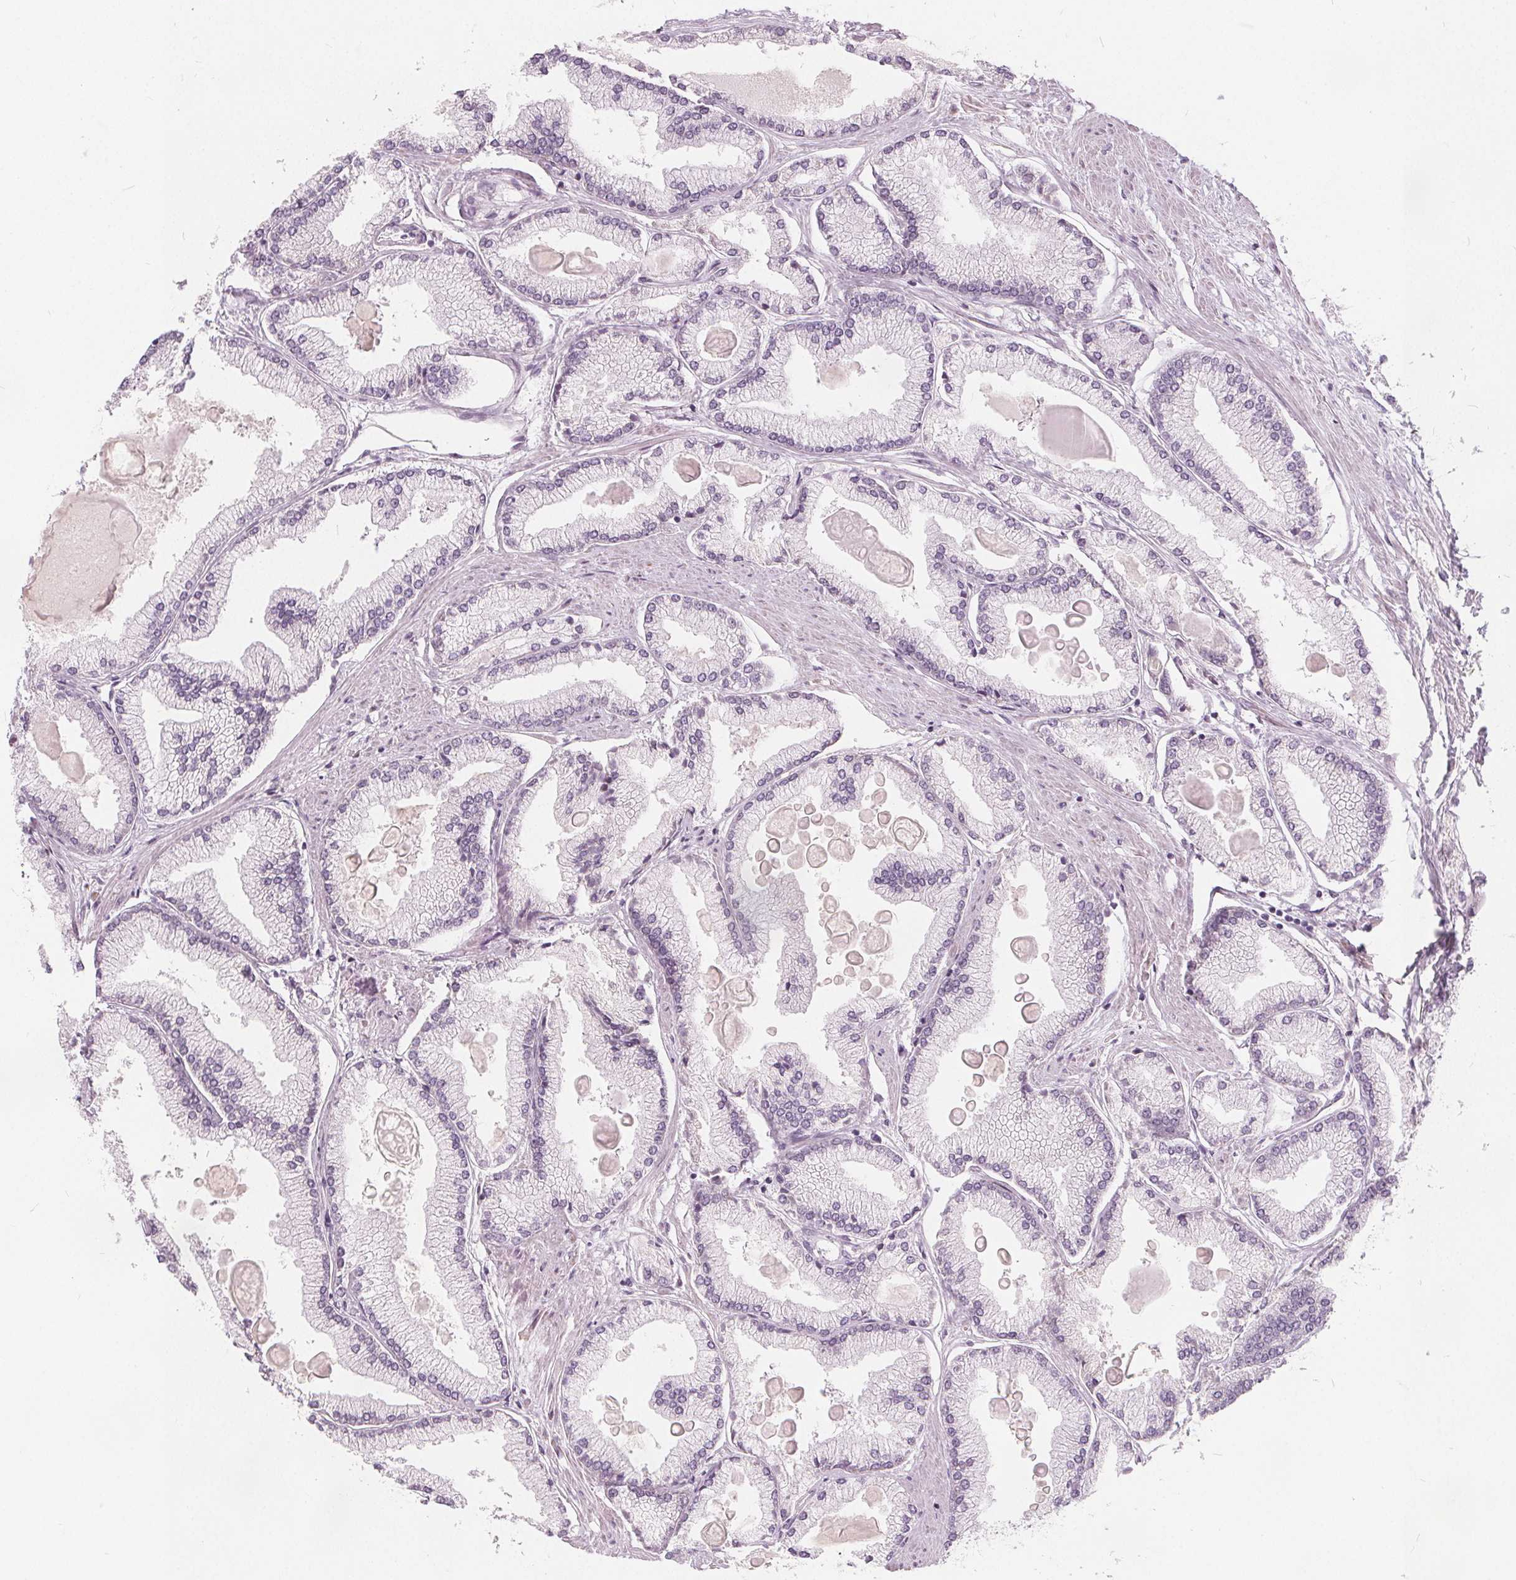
{"staining": {"intensity": "negative", "quantity": "none", "location": "none"}, "tissue": "prostate cancer", "cell_type": "Tumor cells", "image_type": "cancer", "snomed": [{"axis": "morphology", "description": "Adenocarcinoma, High grade"}, {"axis": "topography", "description": "Prostate"}], "caption": "The photomicrograph reveals no significant positivity in tumor cells of prostate cancer.", "gene": "NUP210L", "patient": {"sex": "male", "age": 68}}